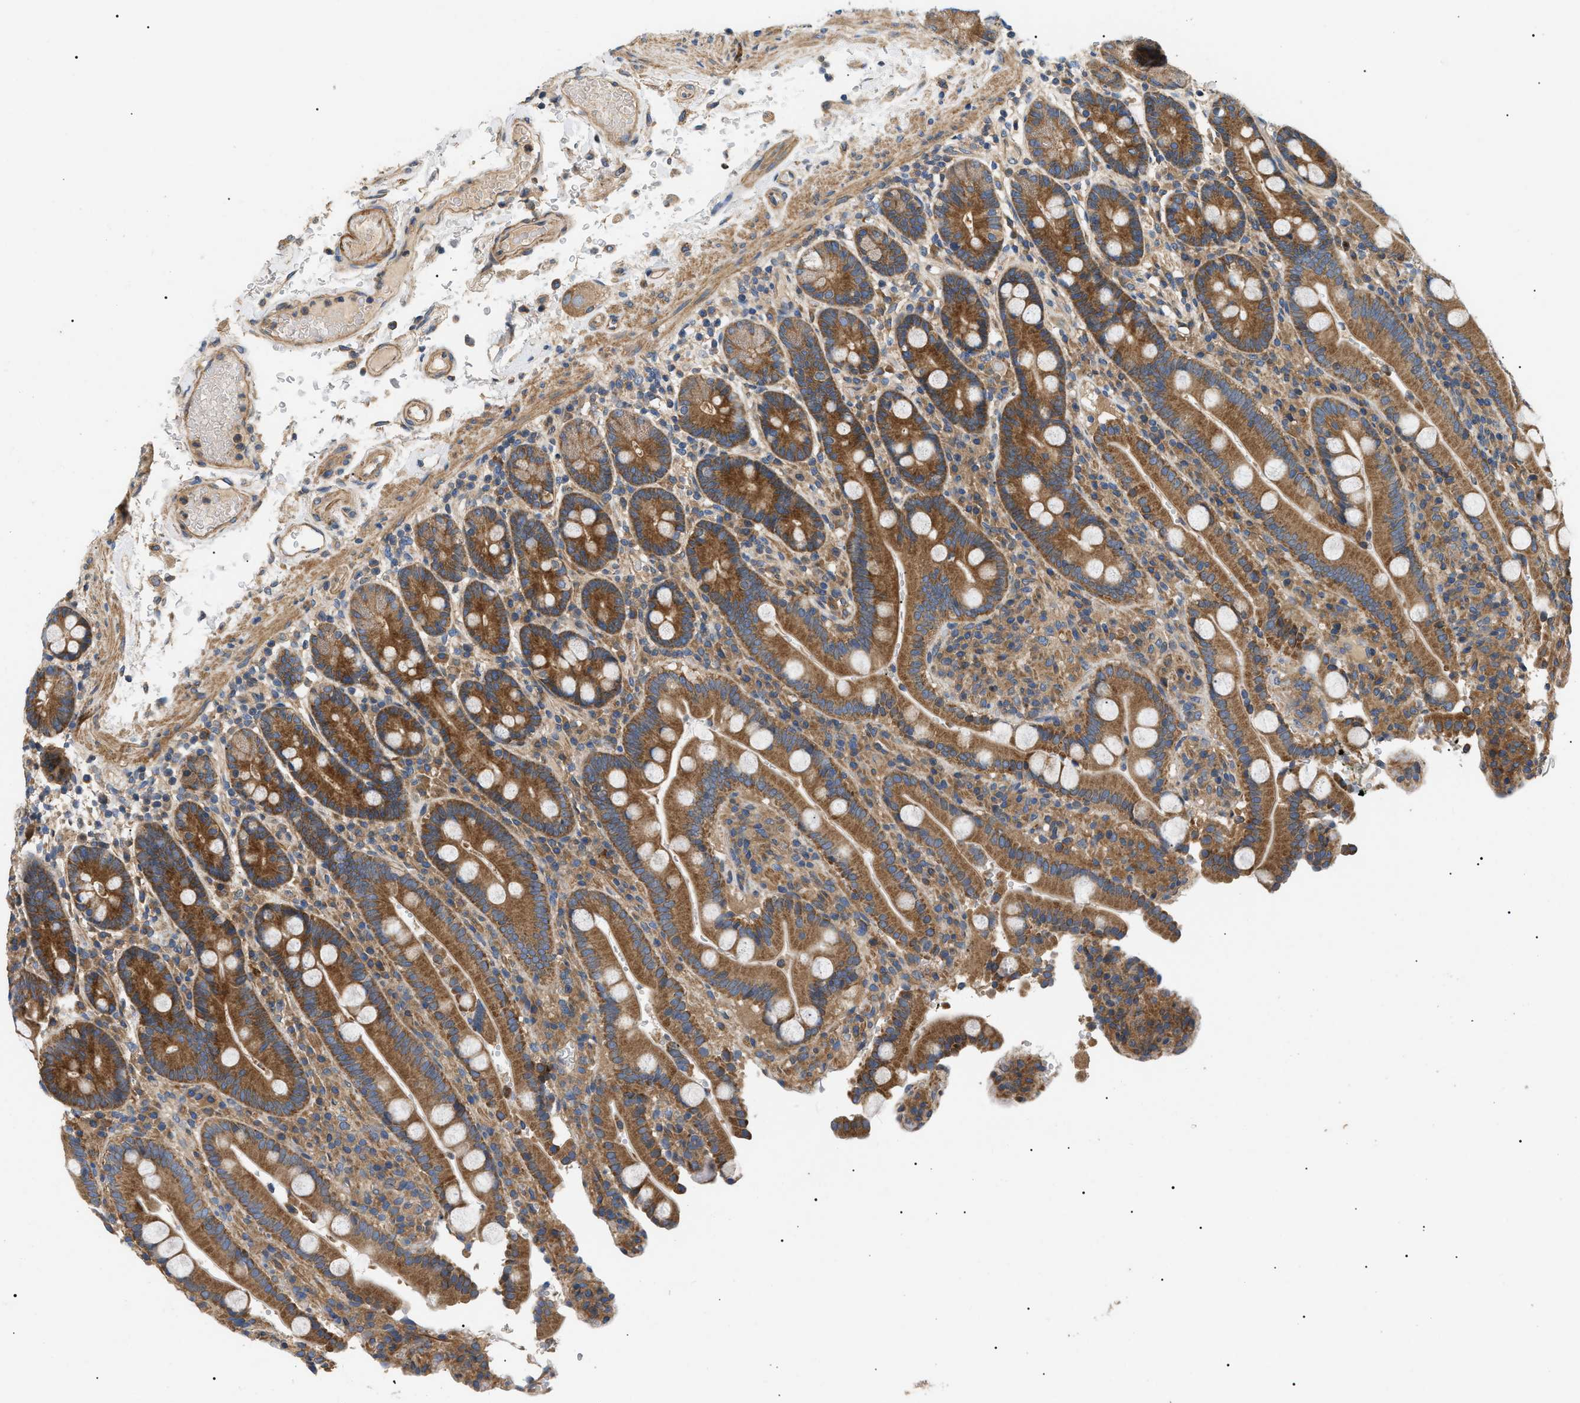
{"staining": {"intensity": "moderate", "quantity": ">75%", "location": "cytoplasmic/membranous"}, "tissue": "duodenum", "cell_type": "Glandular cells", "image_type": "normal", "snomed": [{"axis": "morphology", "description": "Normal tissue, NOS"}, {"axis": "topography", "description": "Small intestine, NOS"}], "caption": "A brown stain shows moderate cytoplasmic/membranous positivity of a protein in glandular cells of normal human duodenum. The protein is stained brown, and the nuclei are stained in blue (DAB (3,3'-diaminobenzidine) IHC with brightfield microscopy, high magnification).", "gene": "PPM1B", "patient": {"sex": "female", "age": 71}}